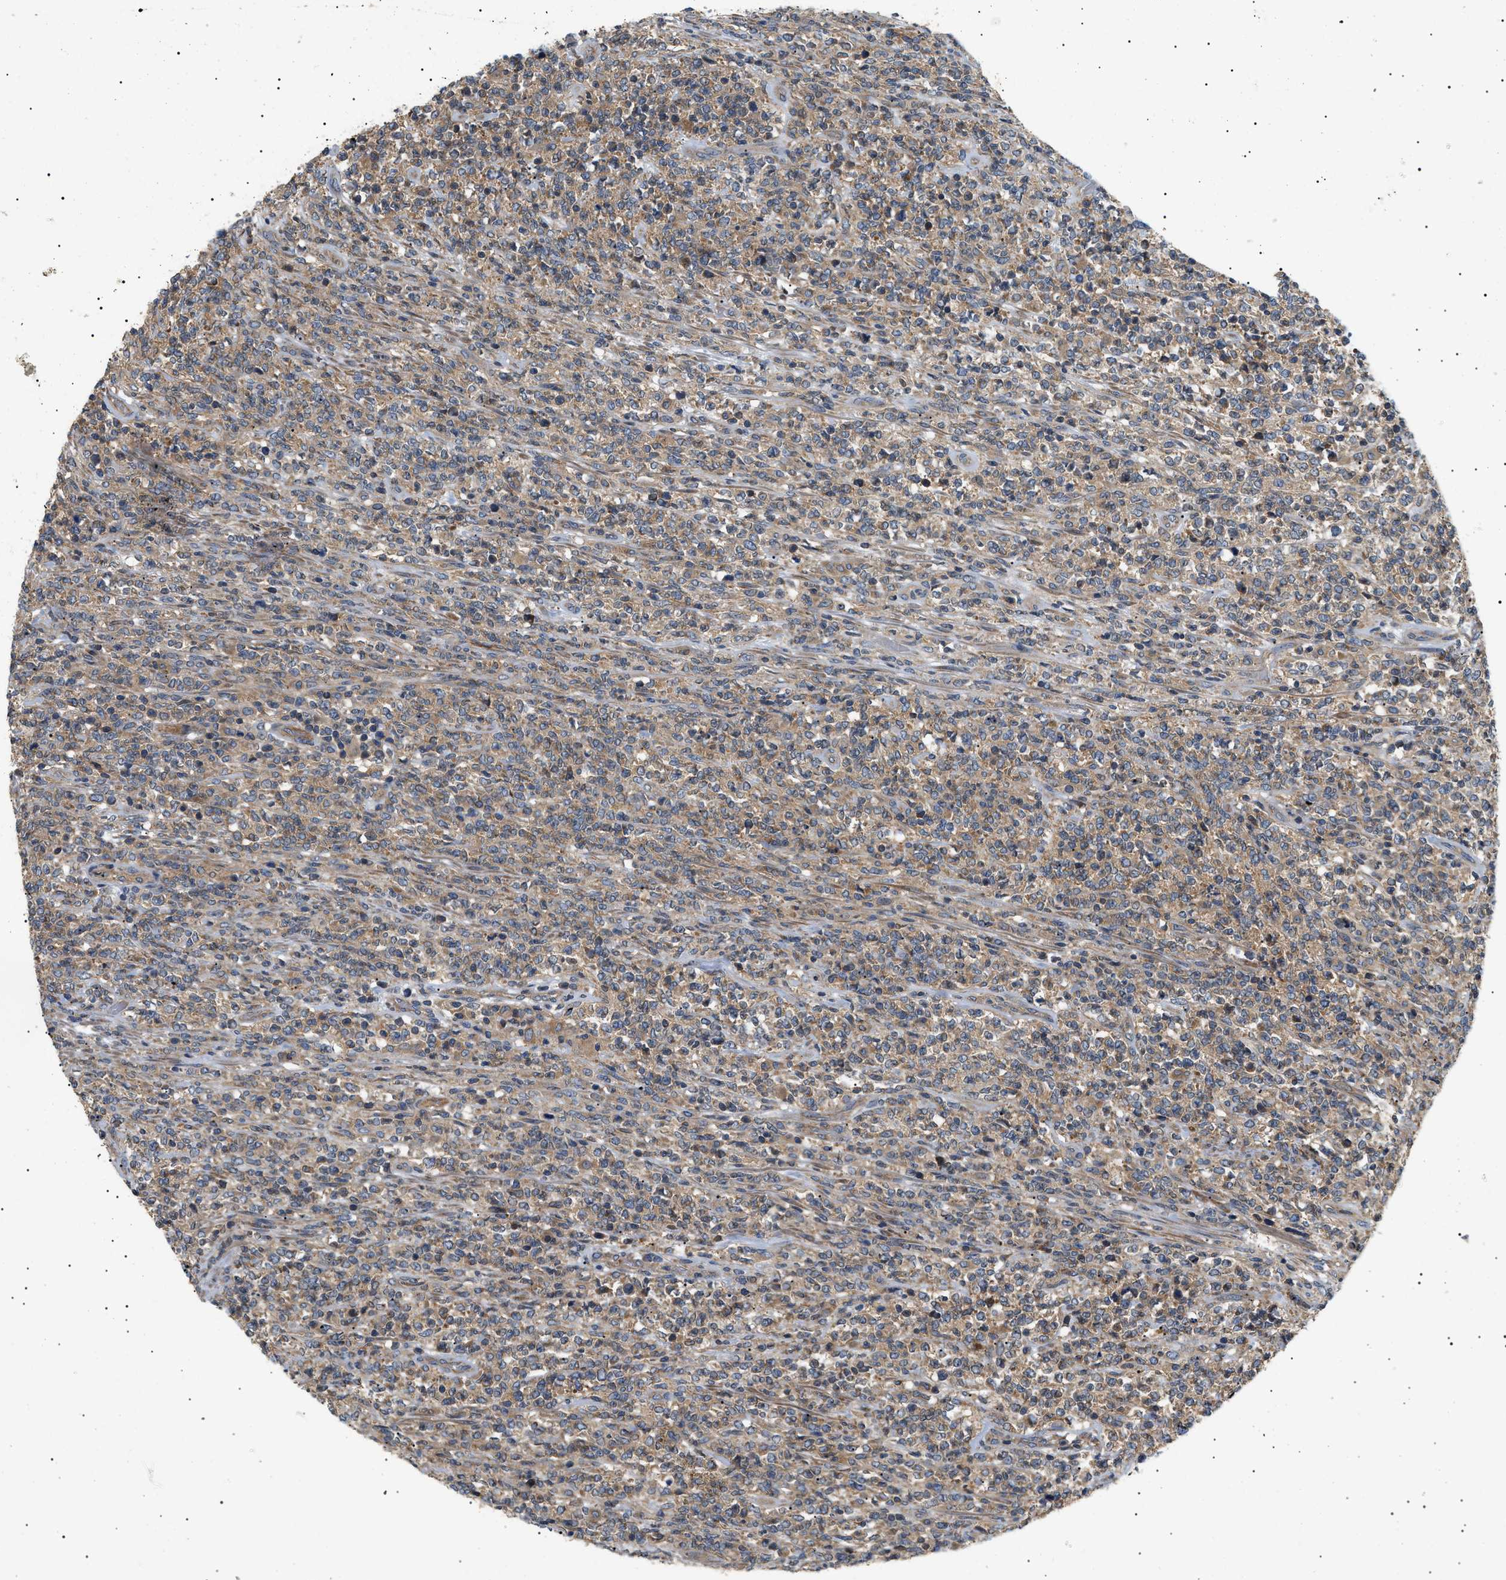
{"staining": {"intensity": "weak", "quantity": ">75%", "location": "cytoplasmic/membranous"}, "tissue": "lymphoma", "cell_type": "Tumor cells", "image_type": "cancer", "snomed": [{"axis": "morphology", "description": "Malignant lymphoma, non-Hodgkin's type, High grade"}, {"axis": "topography", "description": "Soft tissue"}], "caption": "Malignant lymphoma, non-Hodgkin's type (high-grade) stained with immunohistochemistry shows weak cytoplasmic/membranous staining in about >75% of tumor cells. (brown staining indicates protein expression, while blue staining denotes nuclei).", "gene": "PPM1B", "patient": {"sex": "male", "age": 18}}